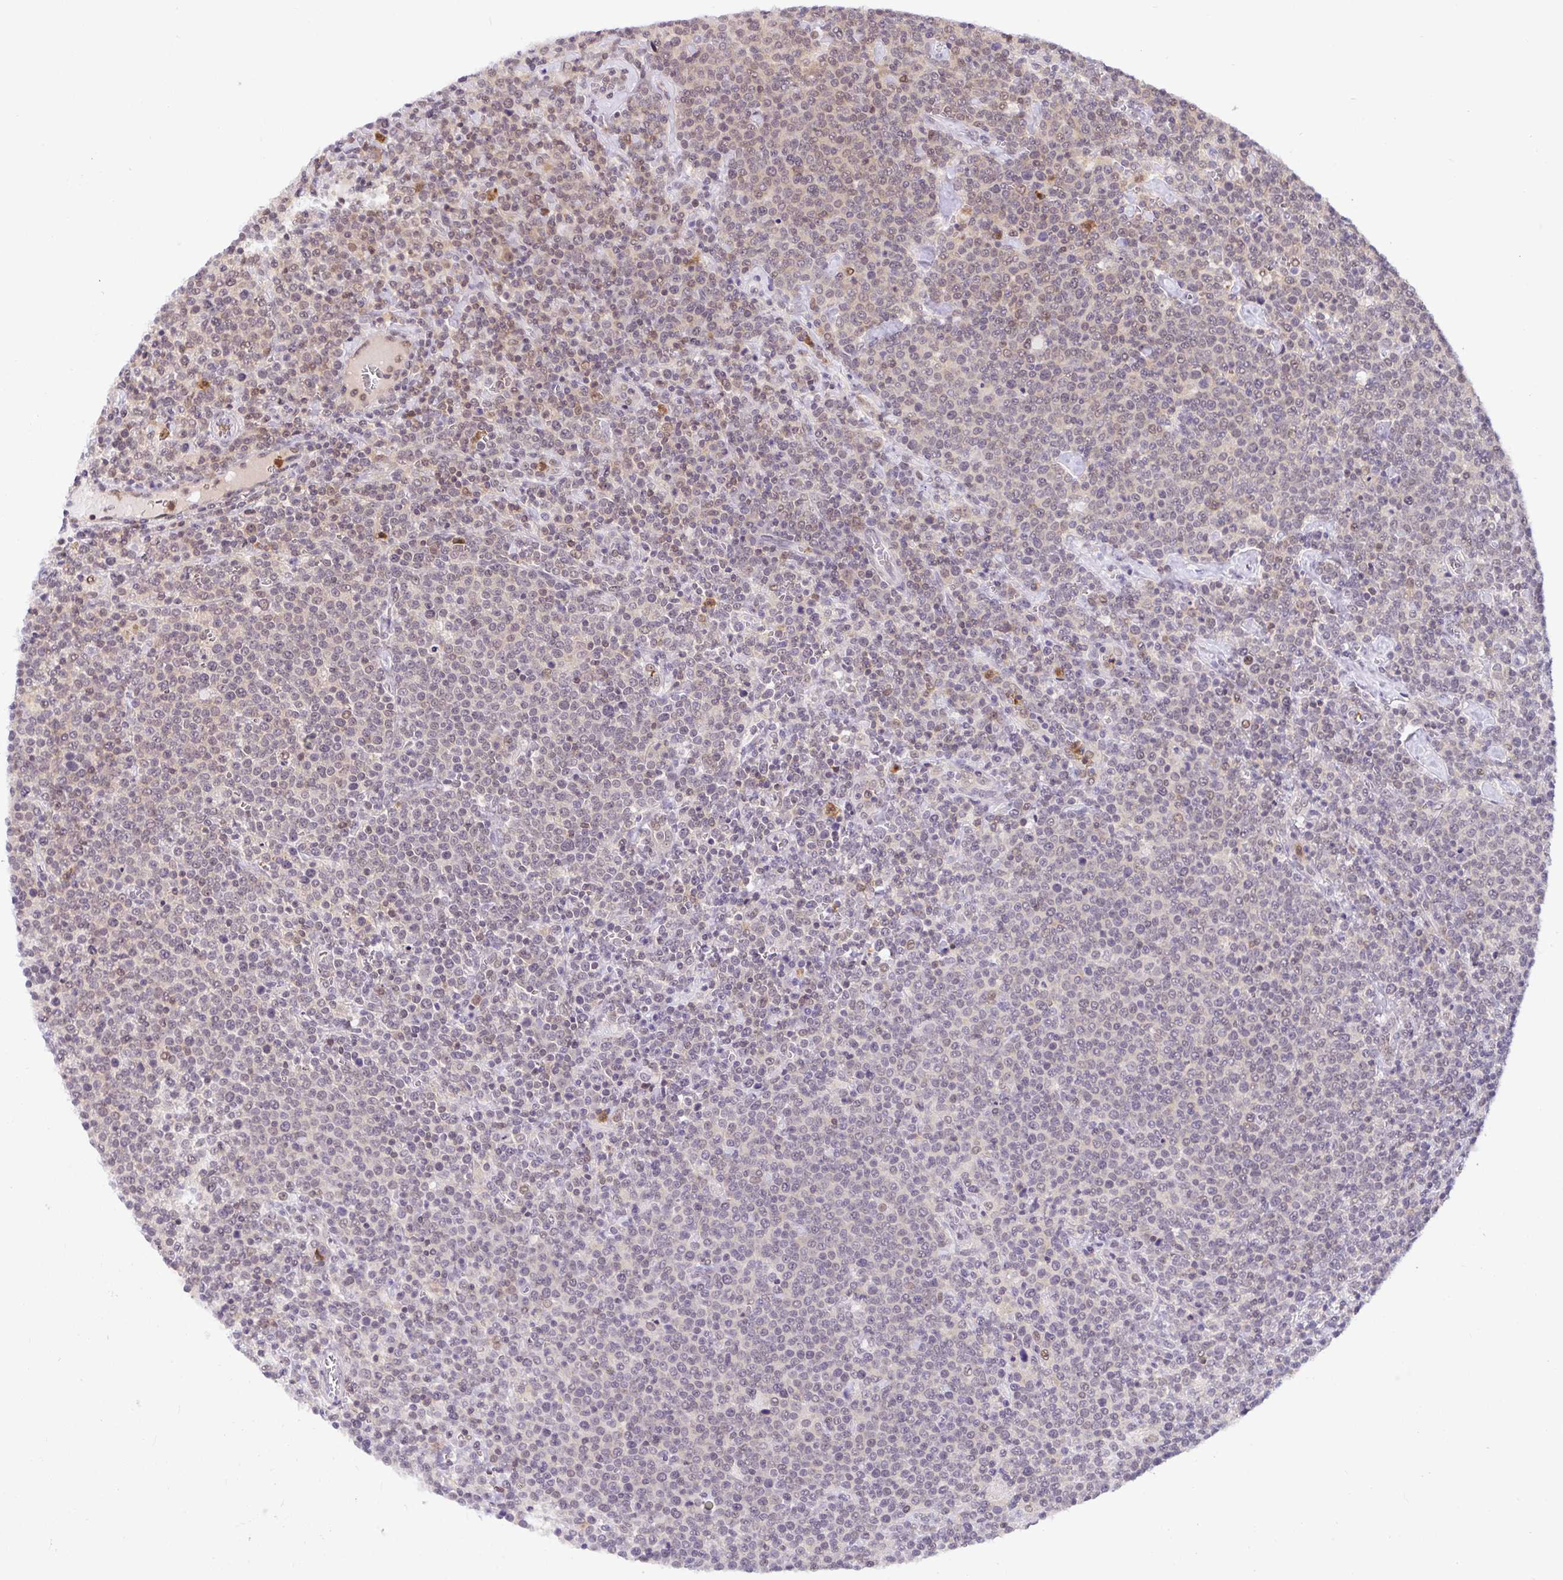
{"staining": {"intensity": "weak", "quantity": "<25%", "location": "nuclear"}, "tissue": "lymphoma", "cell_type": "Tumor cells", "image_type": "cancer", "snomed": [{"axis": "morphology", "description": "Malignant lymphoma, non-Hodgkin's type, High grade"}, {"axis": "topography", "description": "Lymph node"}], "caption": "This is an IHC histopathology image of lymphoma. There is no positivity in tumor cells.", "gene": "PIN4", "patient": {"sex": "male", "age": 61}}